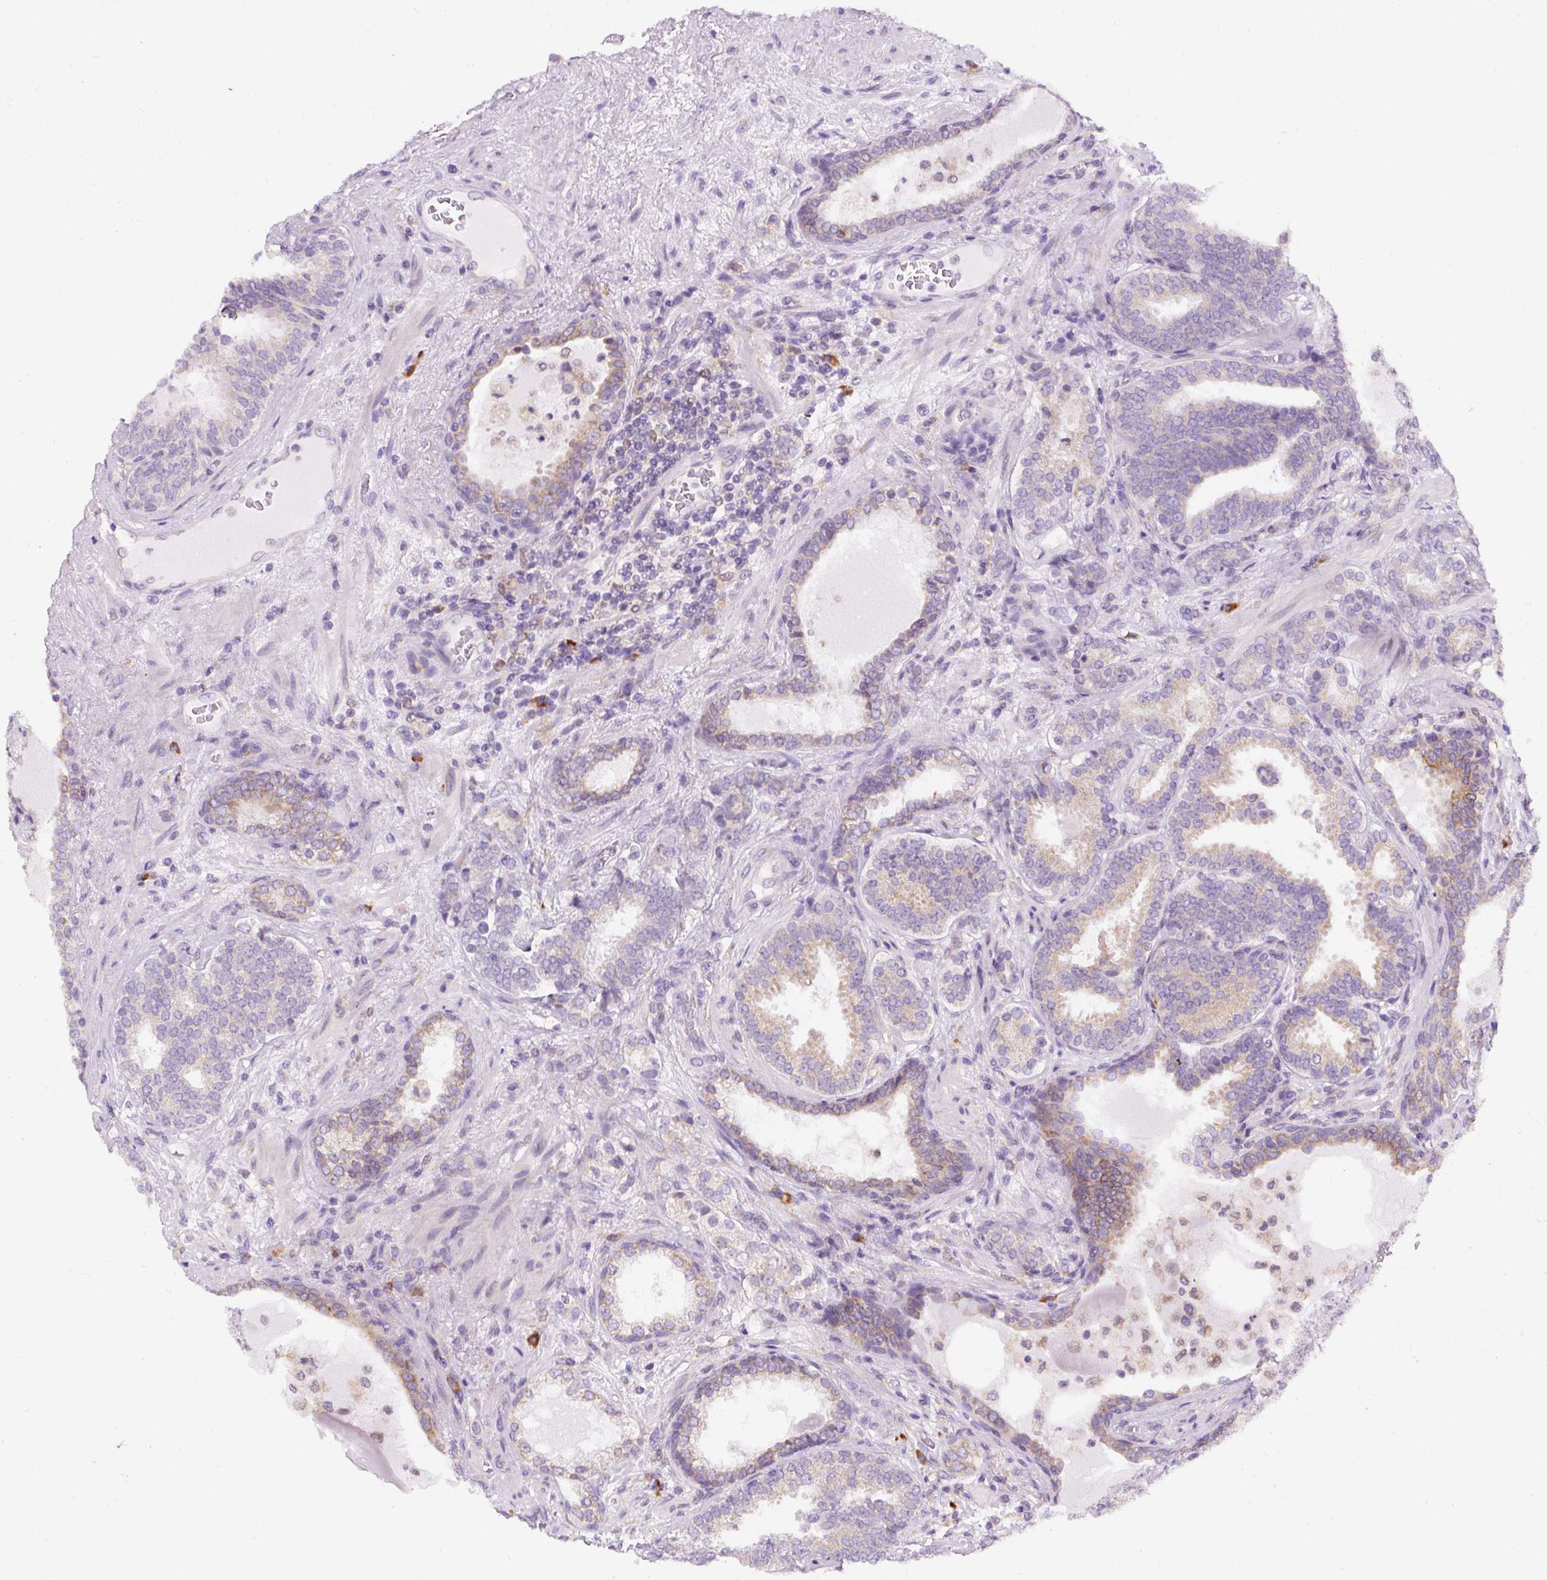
{"staining": {"intensity": "weak", "quantity": "25%-75%", "location": "cytoplasmic/membranous"}, "tissue": "prostate cancer", "cell_type": "Tumor cells", "image_type": "cancer", "snomed": [{"axis": "morphology", "description": "Adenocarcinoma, High grade"}, {"axis": "topography", "description": "Prostate"}], "caption": "Protein staining of adenocarcinoma (high-grade) (prostate) tissue exhibits weak cytoplasmic/membranous expression in about 25%-75% of tumor cells. (DAB (3,3'-diaminobenzidine) IHC with brightfield microscopy, high magnification).", "gene": "DDOST", "patient": {"sex": "male", "age": 65}}